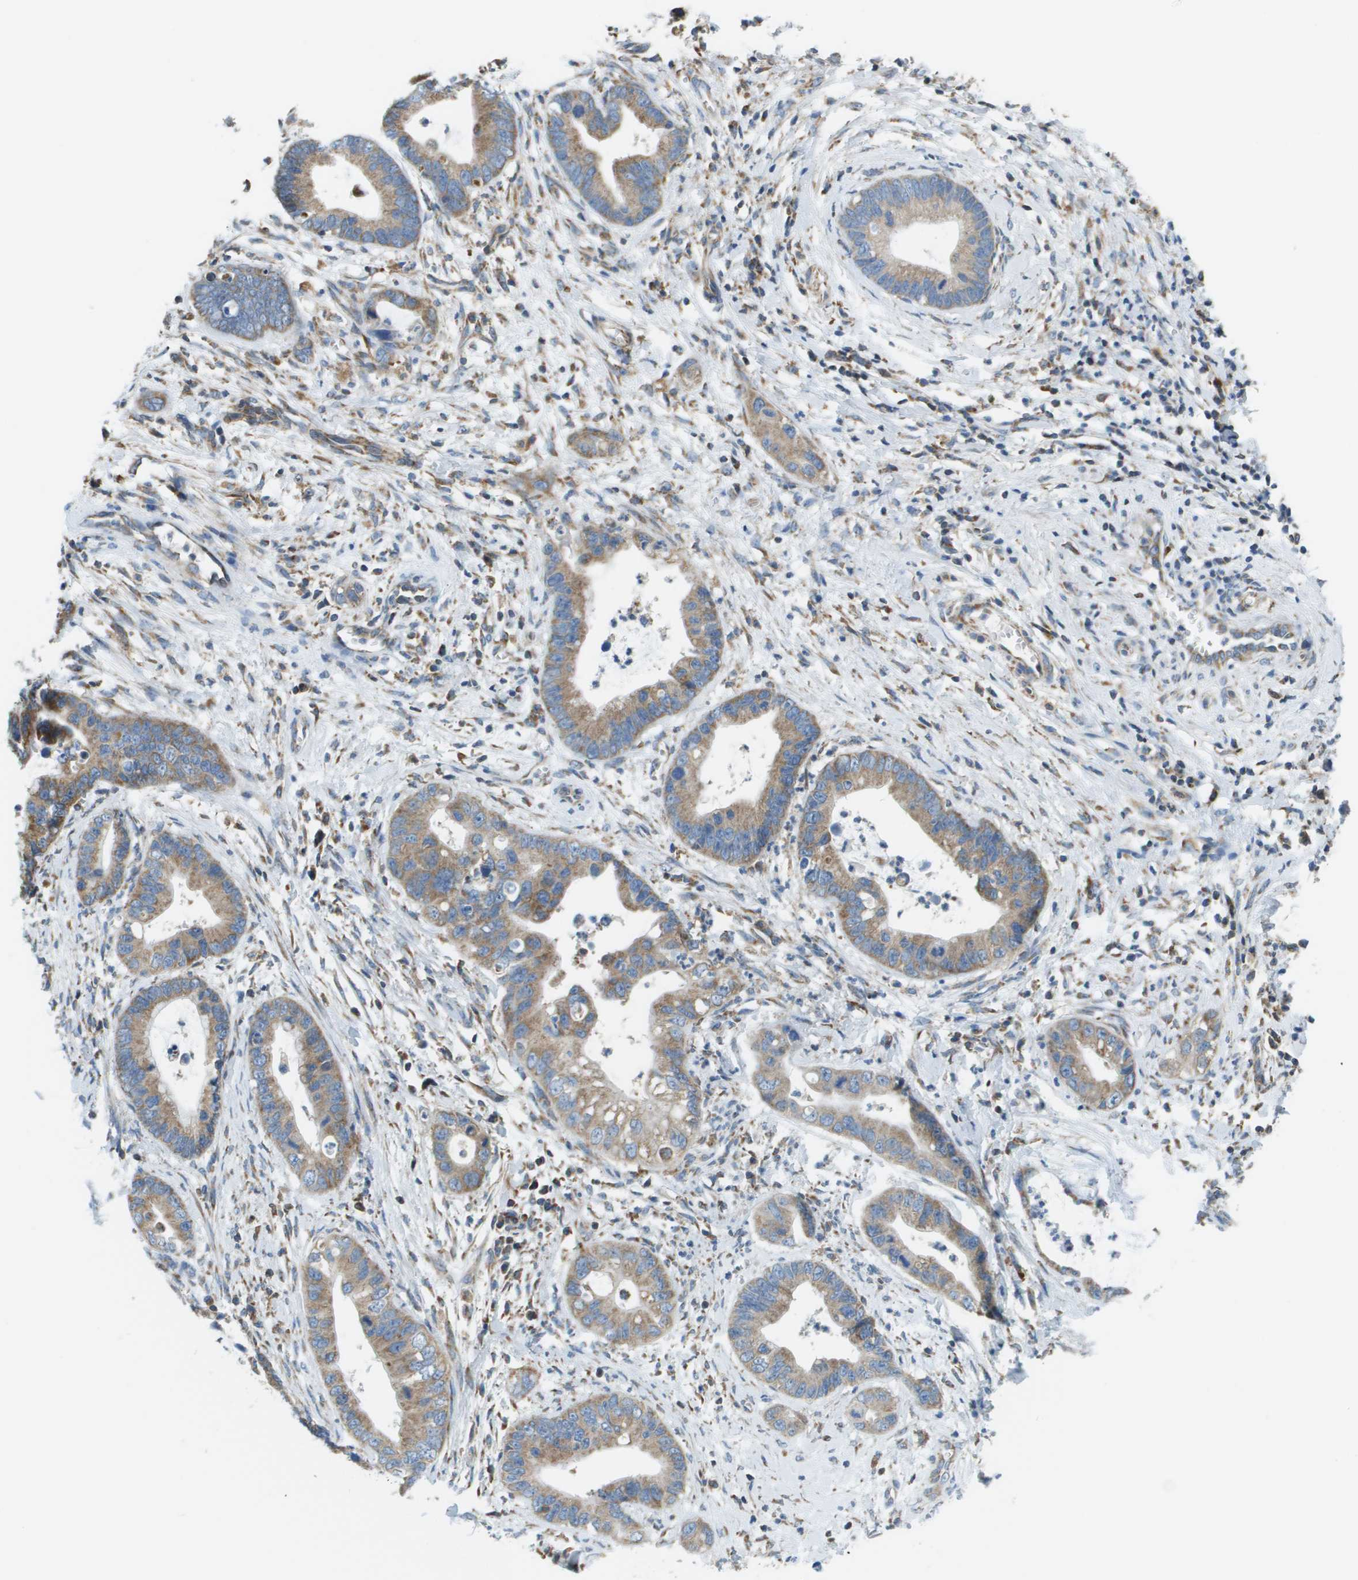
{"staining": {"intensity": "moderate", "quantity": ">75%", "location": "cytoplasmic/membranous"}, "tissue": "cervical cancer", "cell_type": "Tumor cells", "image_type": "cancer", "snomed": [{"axis": "morphology", "description": "Adenocarcinoma, NOS"}, {"axis": "topography", "description": "Cervix"}], "caption": "Immunohistochemical staining of human cervical cancer demonstrates medium levels of moderate cytoplasmic/membranous expression in about >75% of tumor cells.", "gene": "TAOK3", "patient": {"sex": "female", "age": 44}}